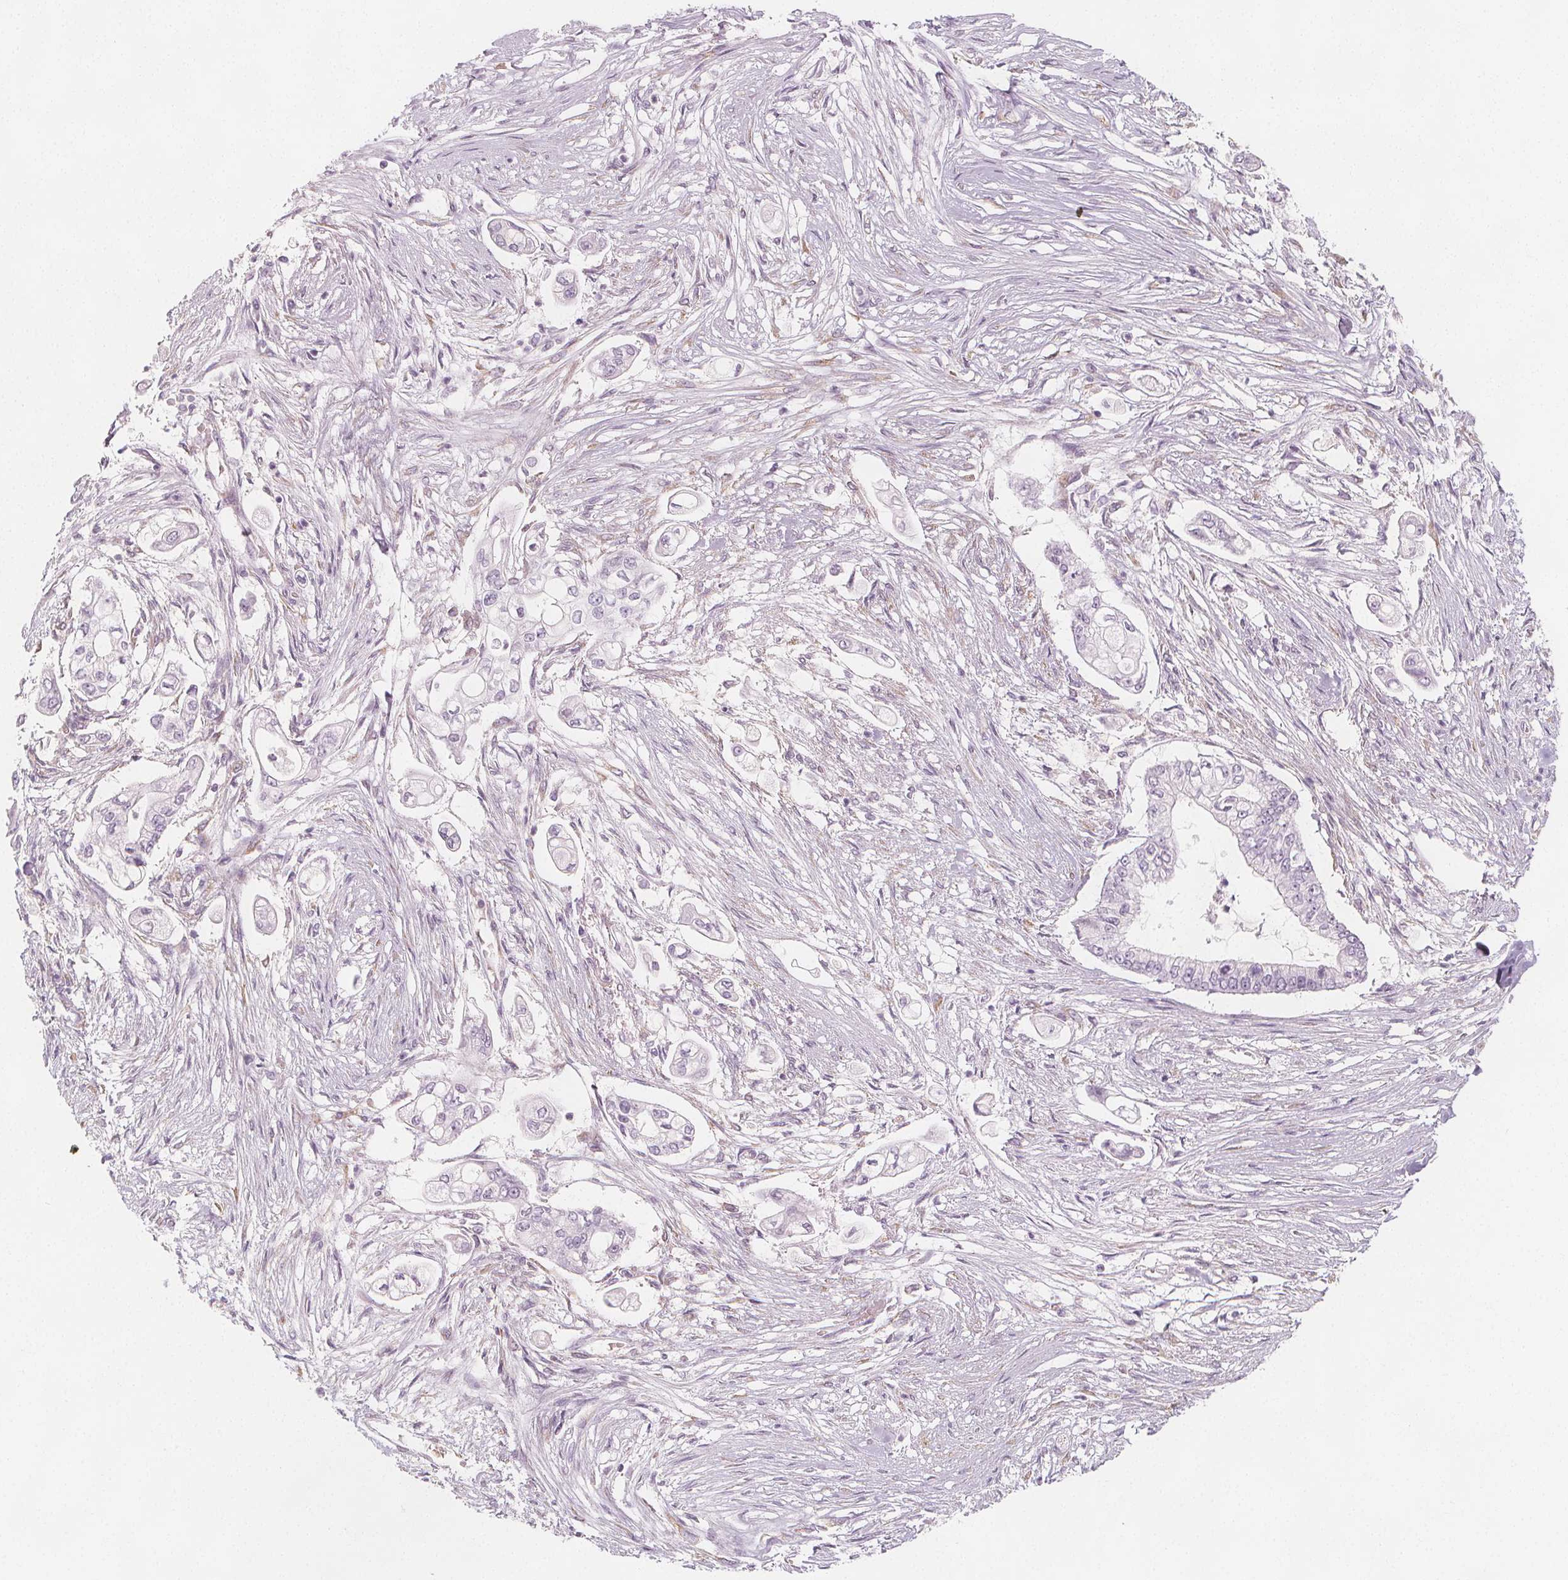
{"staining": {"intensity": "negative", "quantity": "none", "location": "none"}, "tissue": "pancreatic cancer", "cell_type": "Tumor cells", "image_type": "cancer", "snomed": [{"axis": "morphology", "description": "Adenocarcinoma, NOS"}, {"axis": "topography", "description": "Pancreas"}], "caption": "Pancreatic cancer was stained to show a protein in brown. There is no significant positivity in tumor cells. (DAB immunohistochemistry, high magnification).", "gene": "MAP1A", "patient": {"sex": "female", "age": 69}}